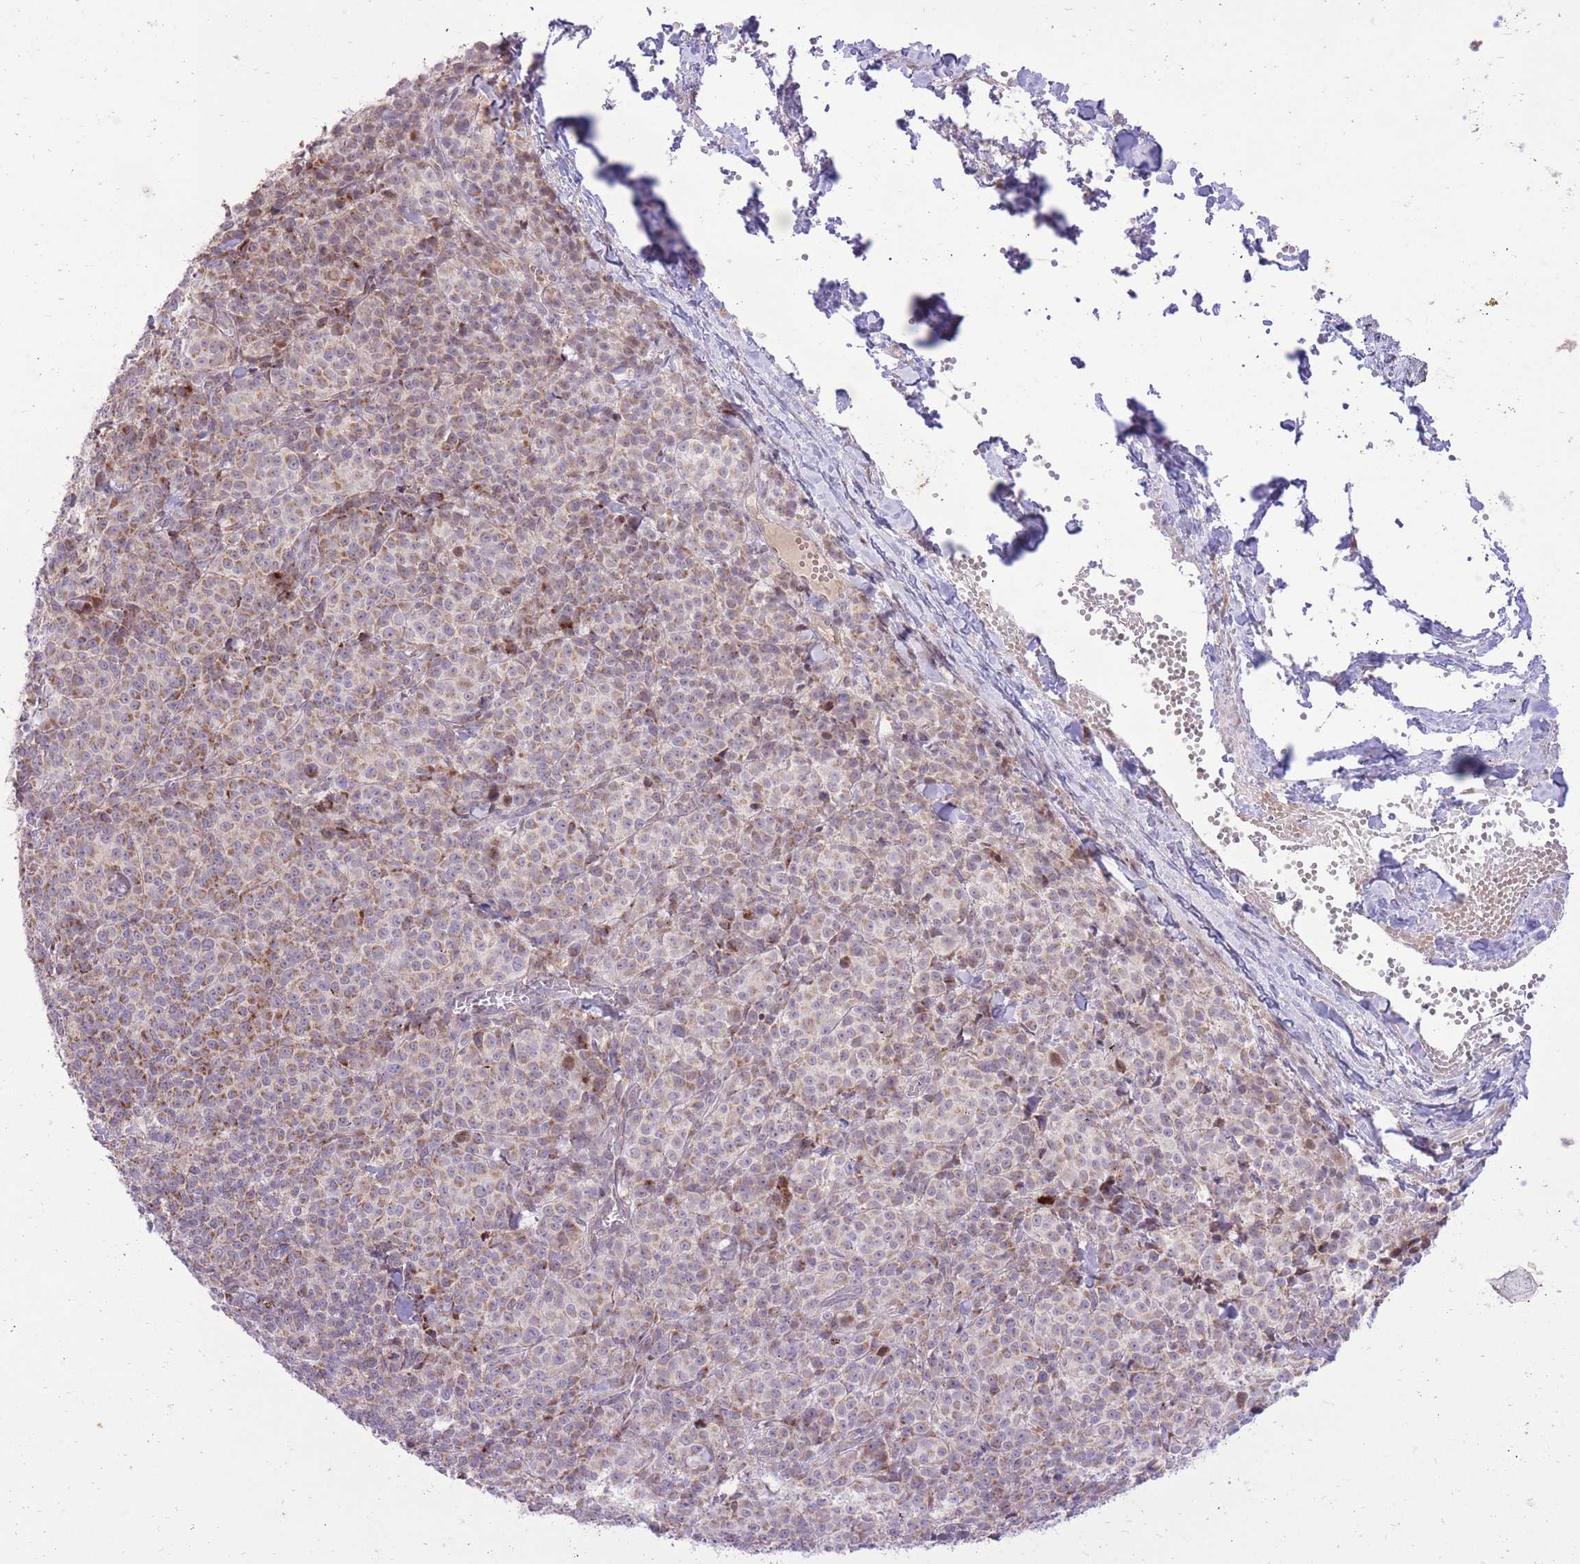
{"staining": {"intensity": "weak", "quantity": "25%-75%", "location": "cytoplasmic/membranous"}, "tissue": "melanoma", "cell_type": "Tumor cells", "image_type": "cancer", "snomed": [{"axis": "morphology", "description": "Normal tissue, NOS"}, {"axis": "morphology", "description": "Malignant melanoma, NOS"}, {"axis": "topography", "description": "Skin"}], "caption": "A high-resolution image shows IHC staining of melanoma, which reveals weak cytoplasmic/membranous staining in about 25%-75% of tumor cells. (IHC, brightfield microscopy, high magnification).", "gene": "SLC4A4", "patient": {"sex": "female", "age": 34}}